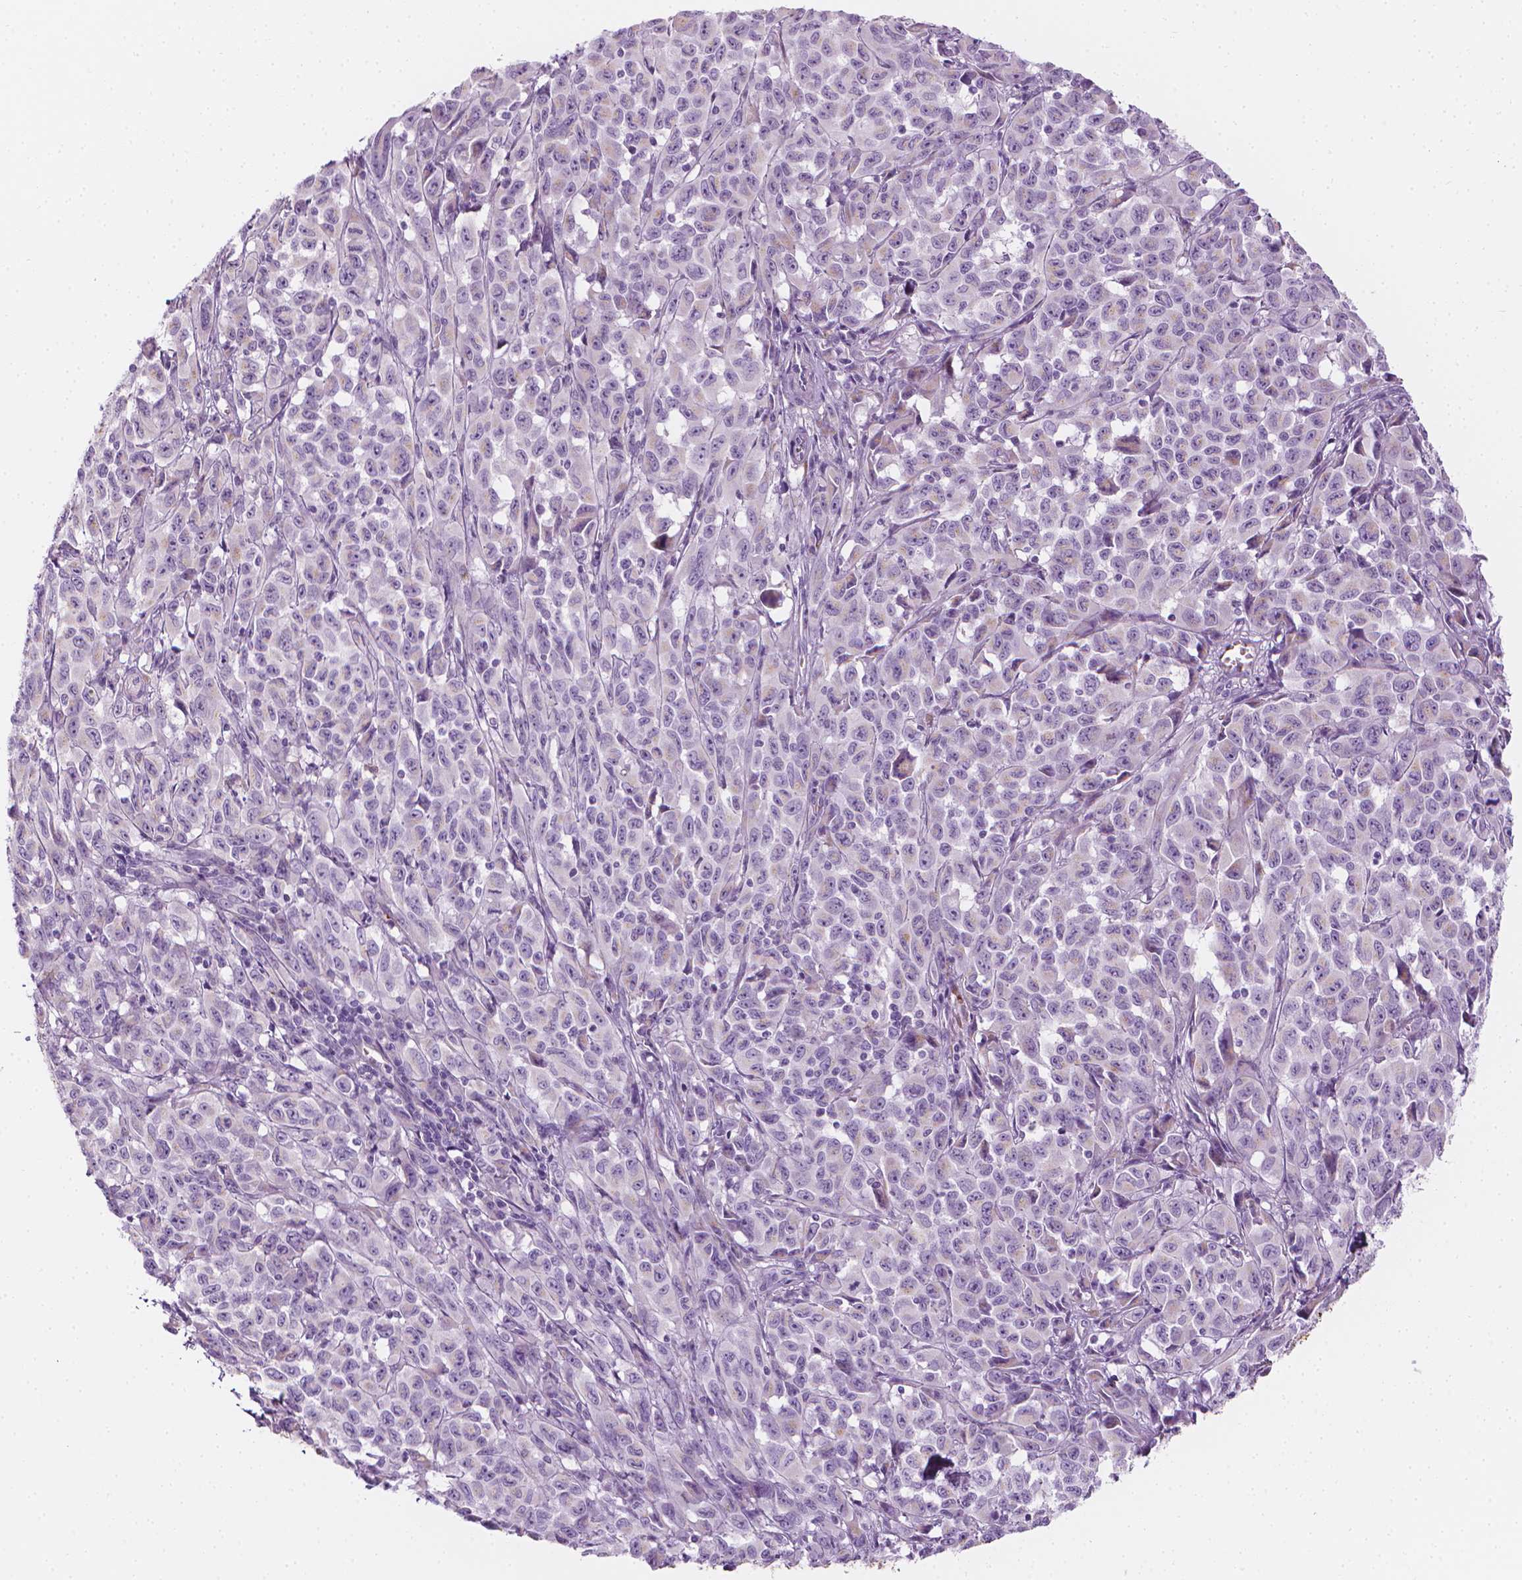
{"staining": {"intensity": "negative", "quantity": "none", "location": "none"}, "tissue": "melanoma", "cell_type": "Tumor cells", "image_type": "cancer", "snomed": [{"axis": "morphology", "description": "Malignant melanoma, NOS"}, {"axis": "topography", "description": "Vulva, labia, clitoris and Bartholin´s gland, NO"}], "caption": "Immunohistochemistry of human malignant melanoma reveals no staining in tumor cells.", "gene": "CES1", "patient": {"sex": "female", "age": 75}}